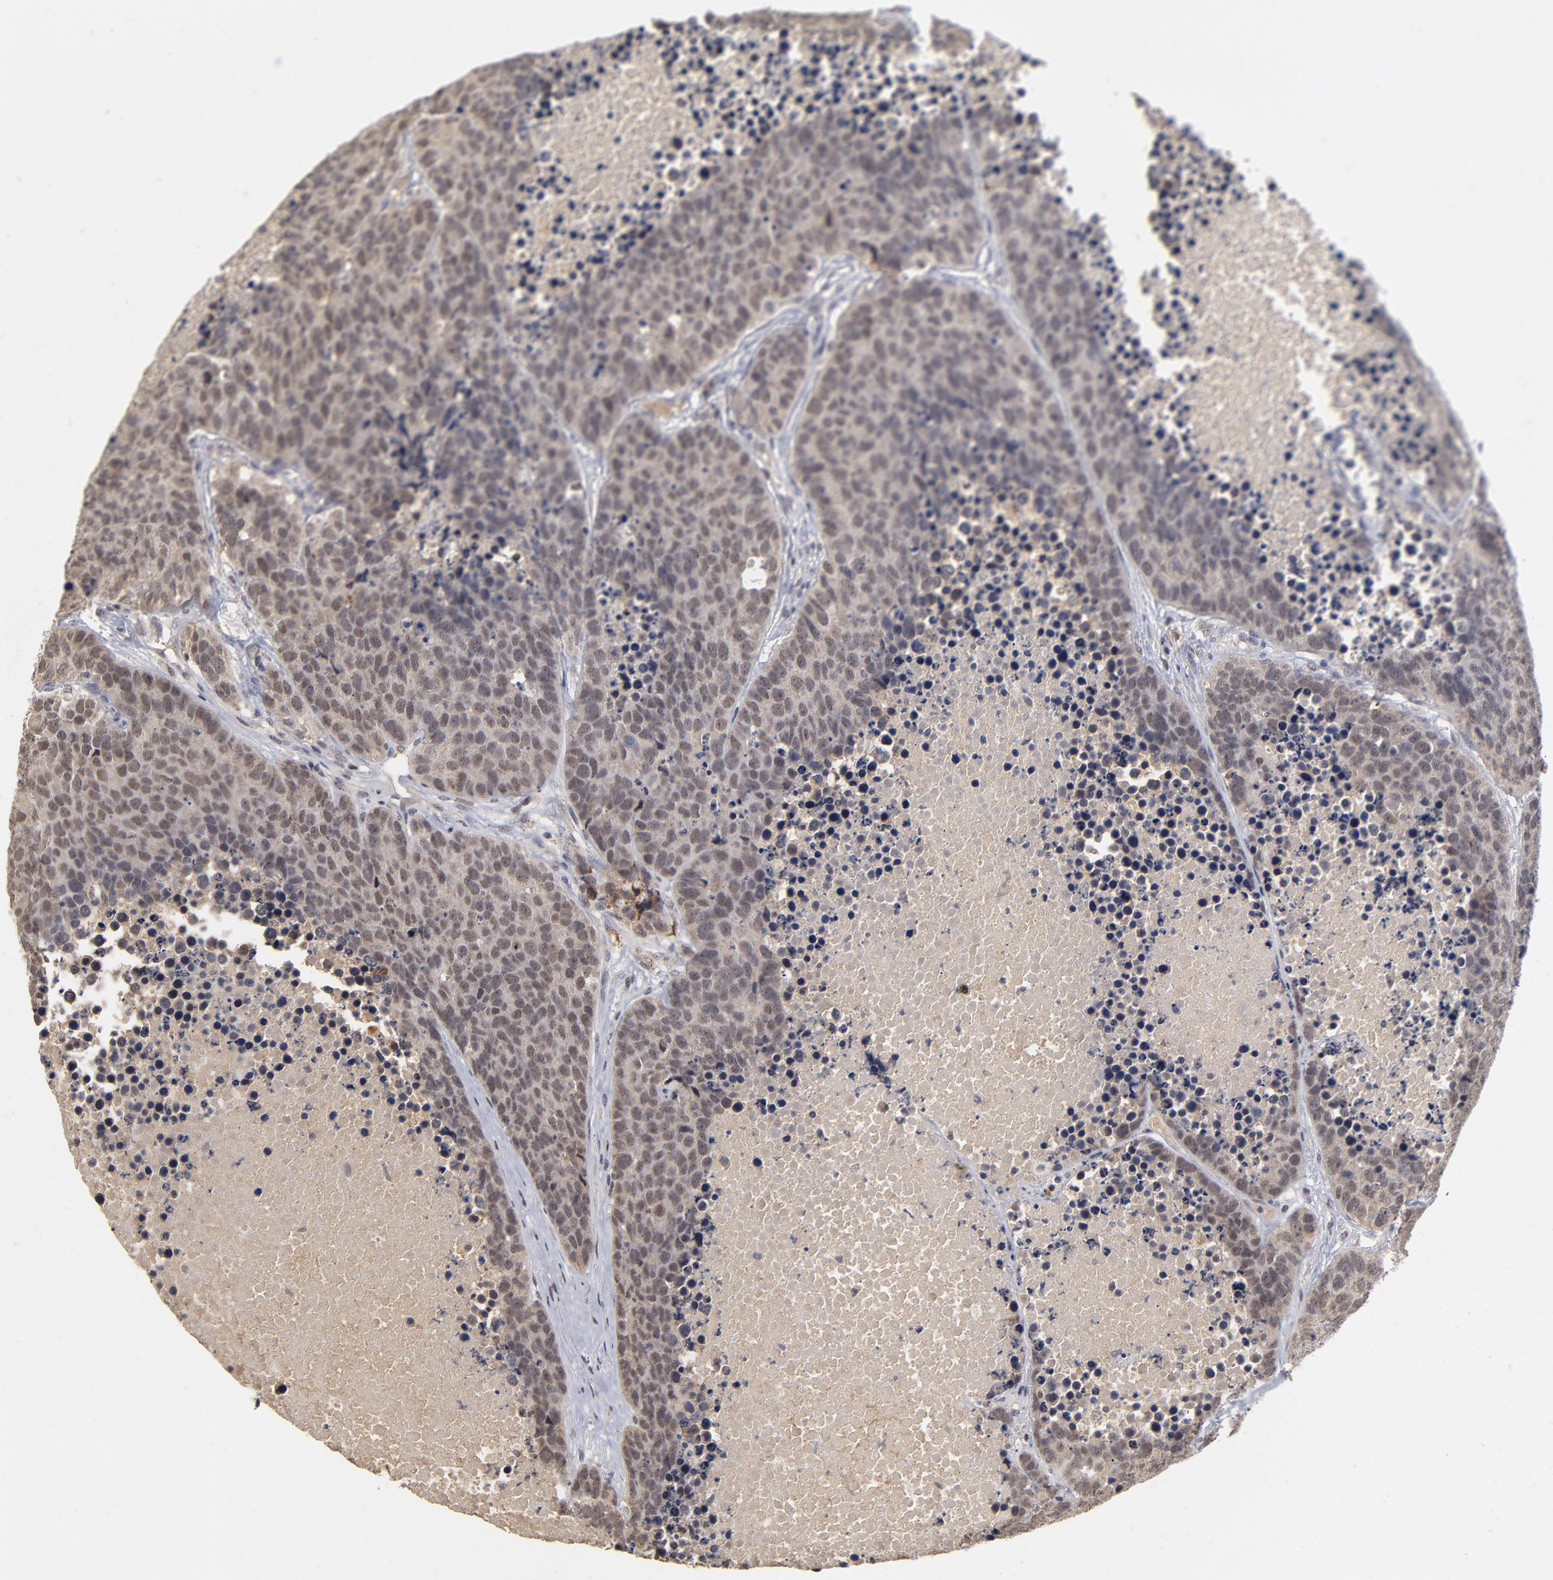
{"staining": {"intensity": "moderate", "quantity": ">75%", "location": "cytoplasmic/membranous,nuclear"}, "tissue": "carcinoid", "cell_type": "Tumor cells", "image_type": "cancer", "snomed": [{"axis": "morphology", "description": "Carcinoid, malignant, NOS"}, {"axis": "topography", "description": "Lung"}], "caption": "Carcinoid was stained to show a protein in brown. There is medium levels of moderate cytoplasmic/membranous and nuclear positivity in approximately >75% of tumor cells. The staining was performed using DAB (3,3'-diaminobenzidine), with brown indicating positive protein expression. Nuclei are stained blue with hematoxylin.", "gene": "WSB1", "patient": {"sex": "male", "age": 60}}